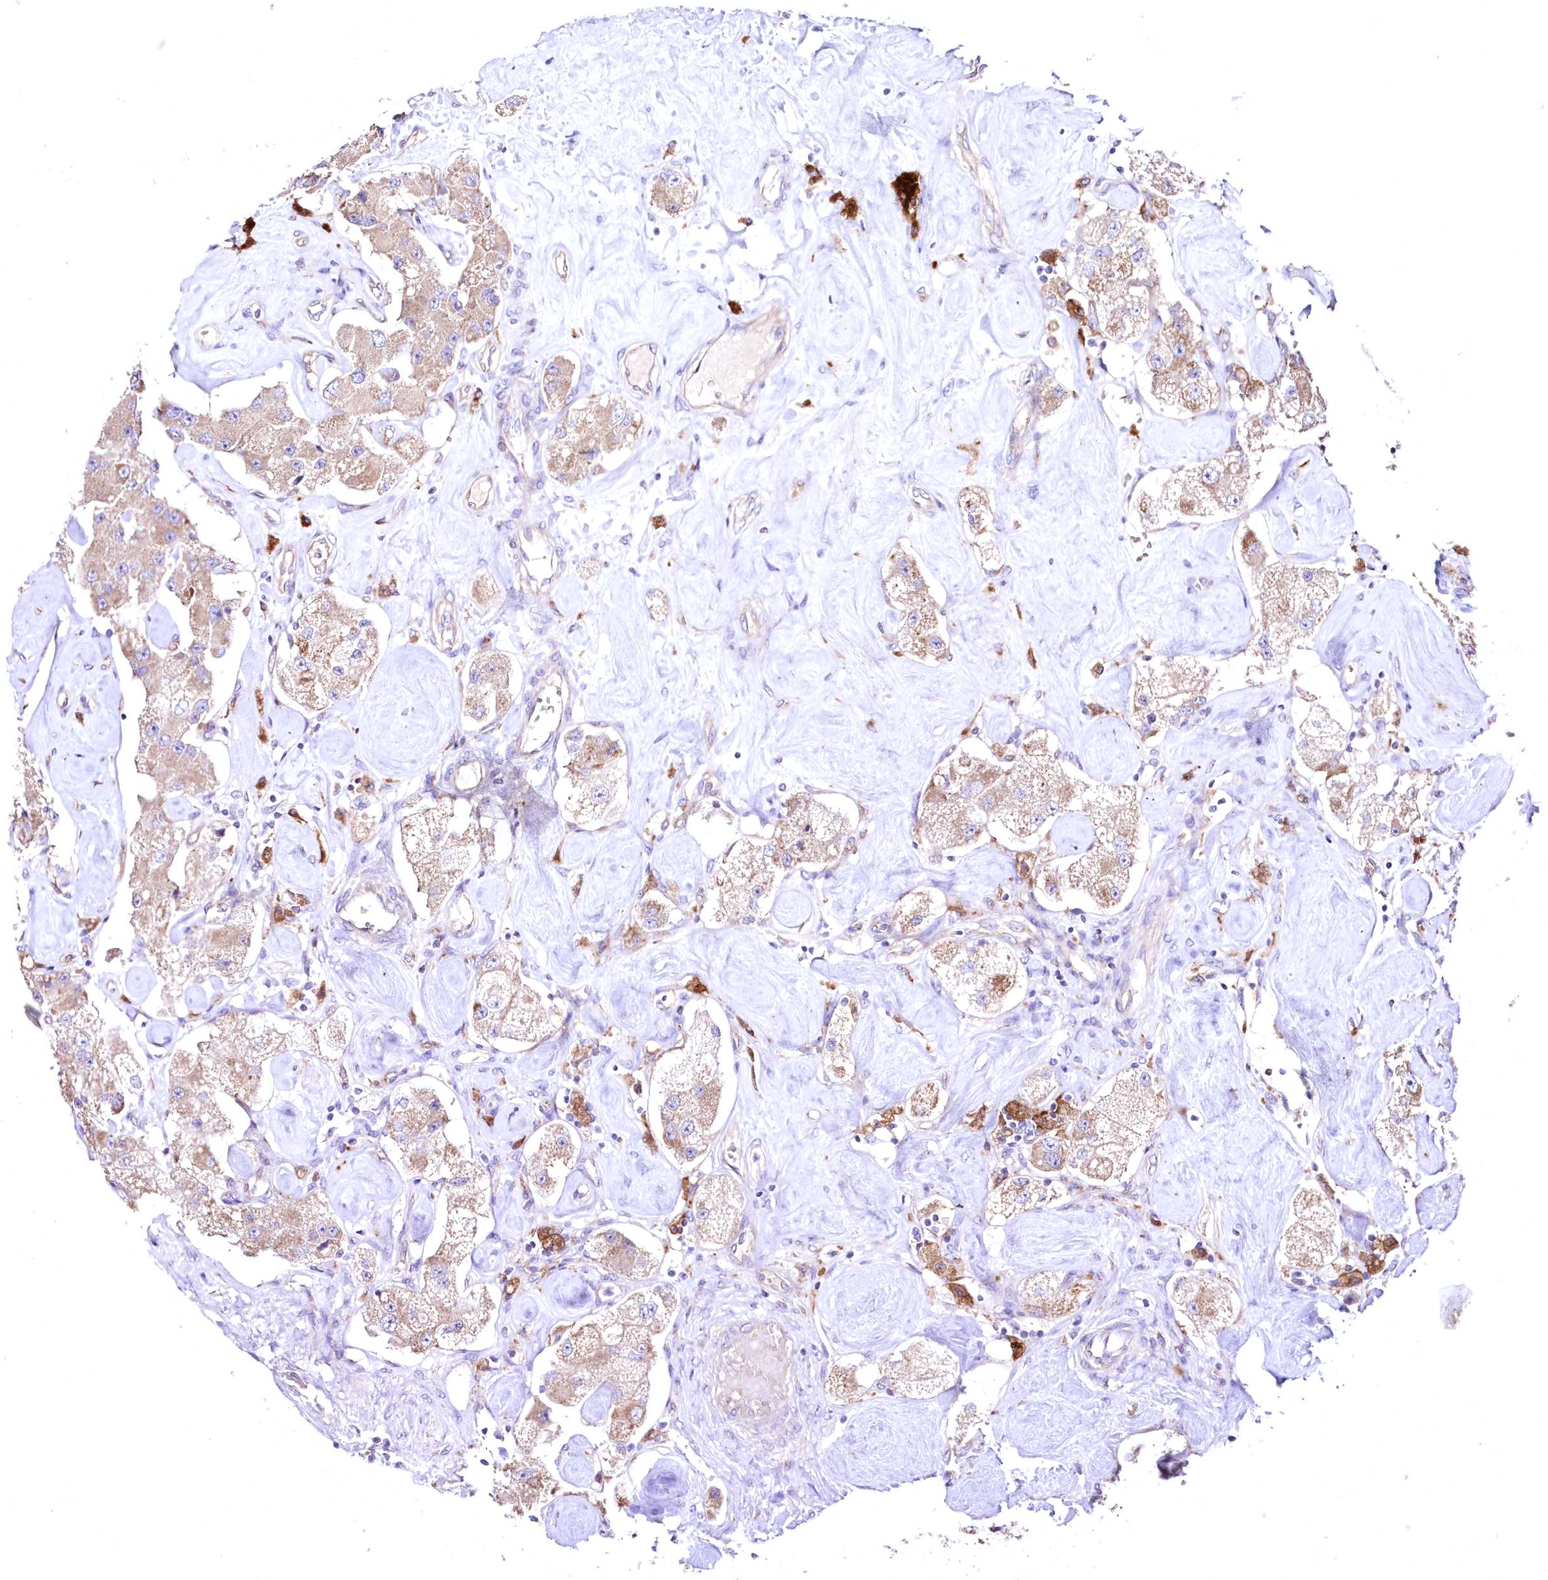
{"staining": {"intensity": "weak", "quantity": "<25%", "location": "cytoplasmic/membranous"}, "tissue": "carcinoid", "cell_type": "Tumor cells", "image_type": "cancer", "snomed": [{"axis": "morphology", "description": "Carcinoid, malignant, NOS"}, {"axis": "topography", "description": "Pancreas"}], "caption": "An immunohistochemistry image of carcinoid is shown. There is no staining in tumor cells of carcinoid.", "gene": "FCHO2", "patient": {"sex": "male", "age": 41}}